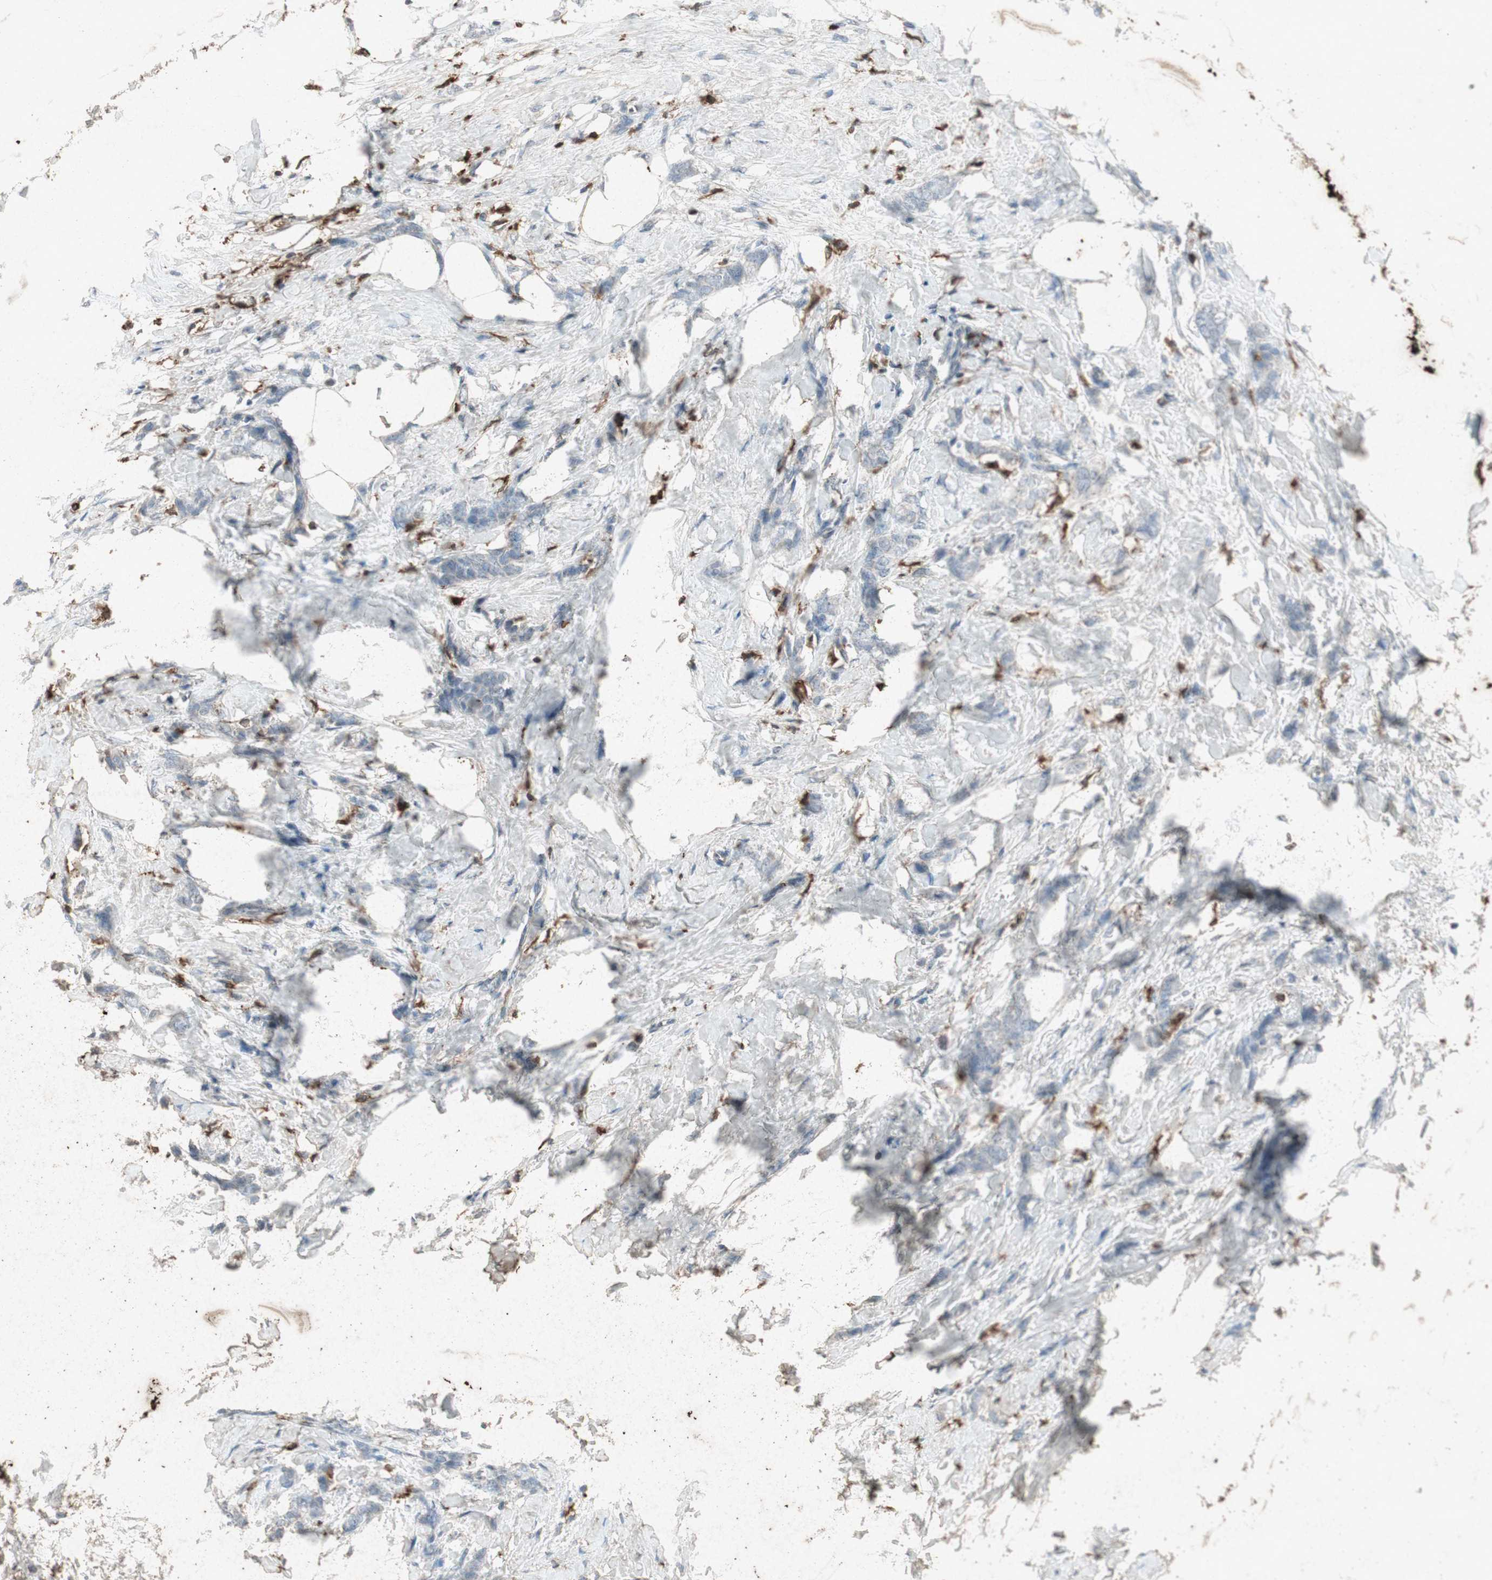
{"staining": {"intensity": "negative", "quantity": "none", "location": "none"}, "tissue": "breast cancer", "cell_type": "Tumor cells", "image_type": "cancer", "snomed": [{"axis": "morphology", "description": "Lobular carcinoma, in situ"}, {"axis": "morphology", "description": "Lobular carcinoma"}, {"axis": "topography", "description": "Breast"}], "caption": "The IHC histopathology image has no significant positivity in tumor cells of breast lobular carcinoma tissue.", "gene": "TYROBP", "patient": {"sex": "female", "age": 41}}